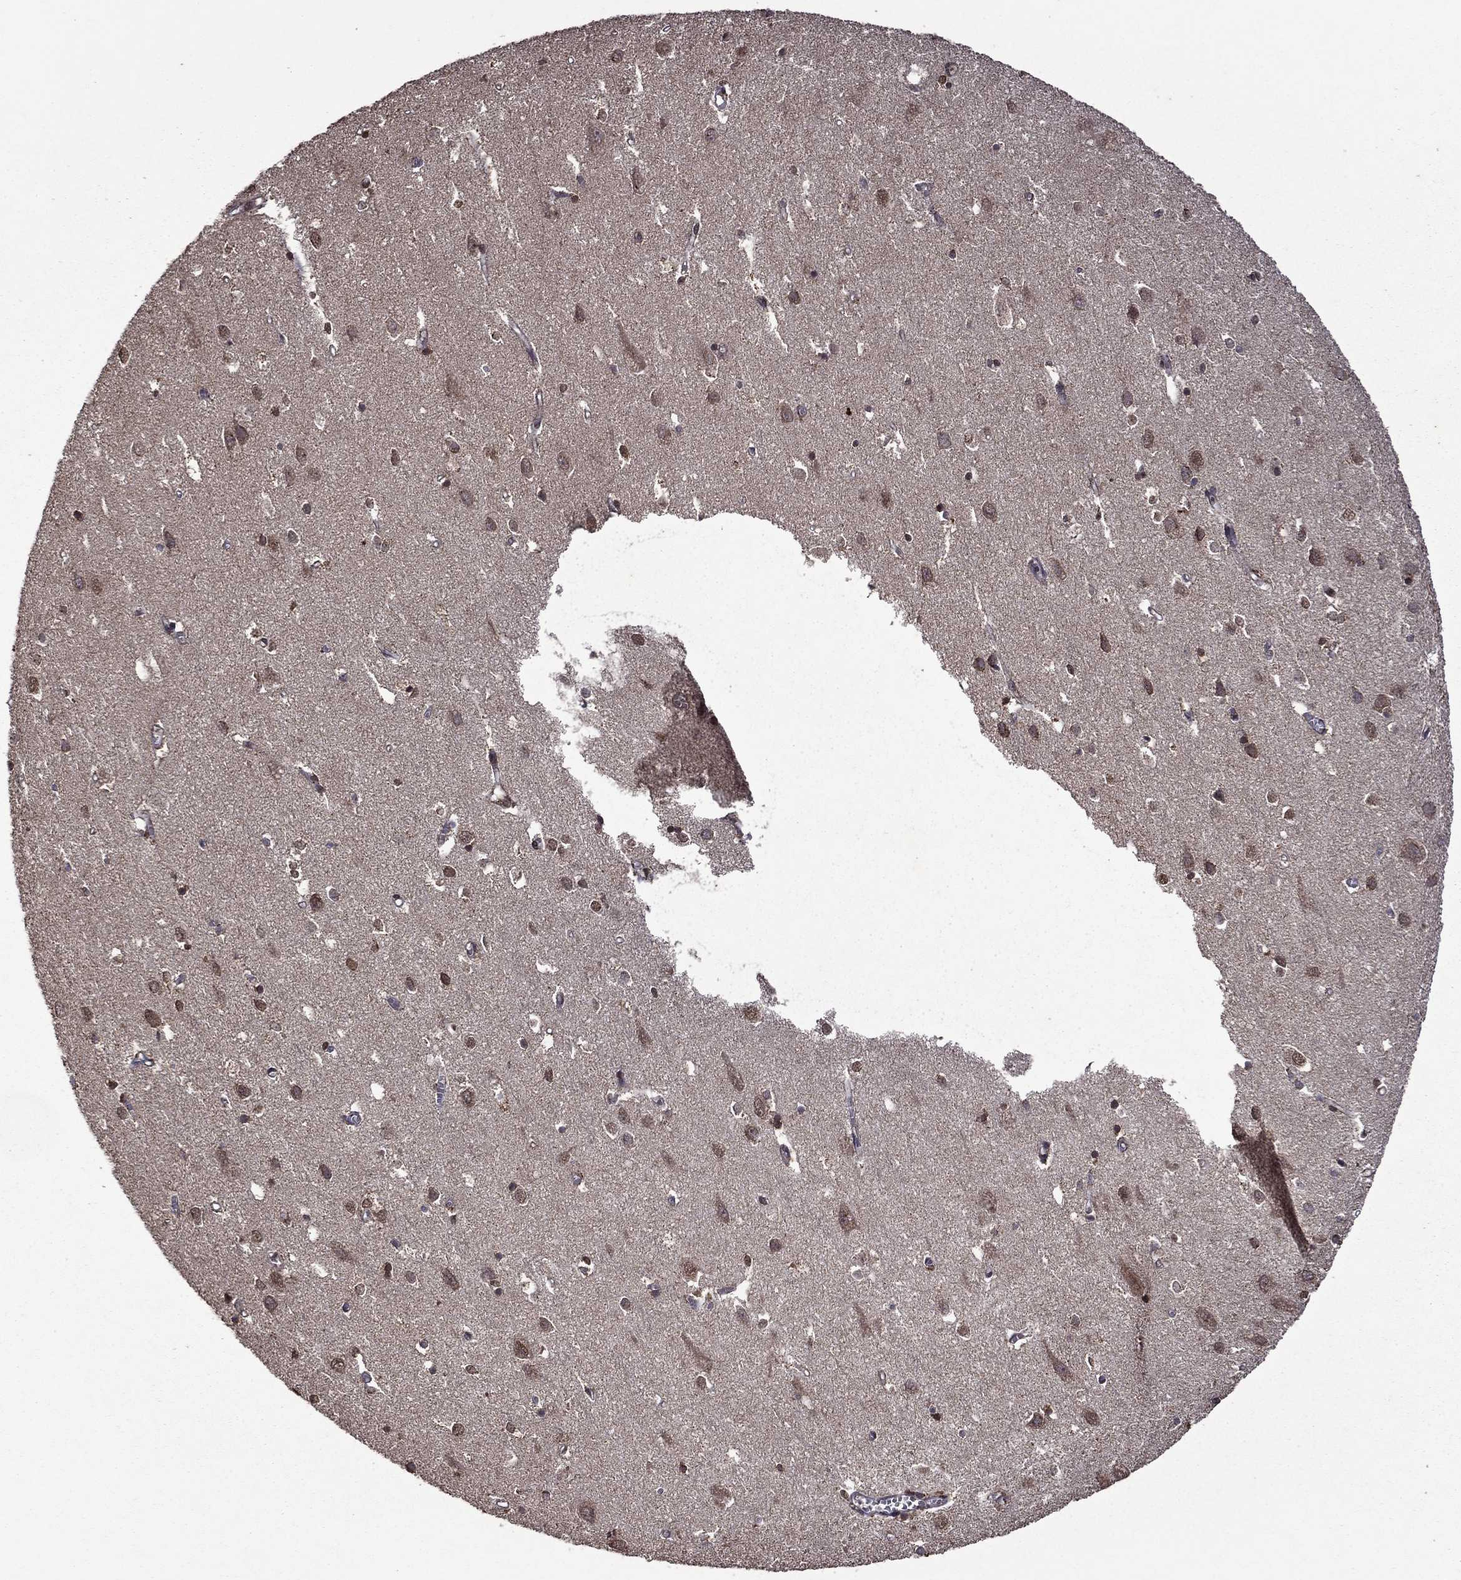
{"staining": {"intensity": "weak", "quantity": ">75%", "location": "cytoplasmic/membranous"}, "tissue": "cerebral cortex", "cell_type": "Endothelial cells", "image_type": "normal", "snomed": [{"axis": "morphology", "description": "Normal tissue, NOS"}, {"axis": "topography", "description": "Cerebral cortex"}], "caption": "A brown stain highlights weak cytoplasmic/membranous positivity of a protein in endothelial cells of unremarkable human cerebral cortex. The staining is performed using DAB (3,3'-diaminobenzidine) brown chromogen to label protein expression. The nuclei are counter-stained blue using hematoxylin.", "gene": "ITM2B", "patient": {"sex": "male", "age": 70}}